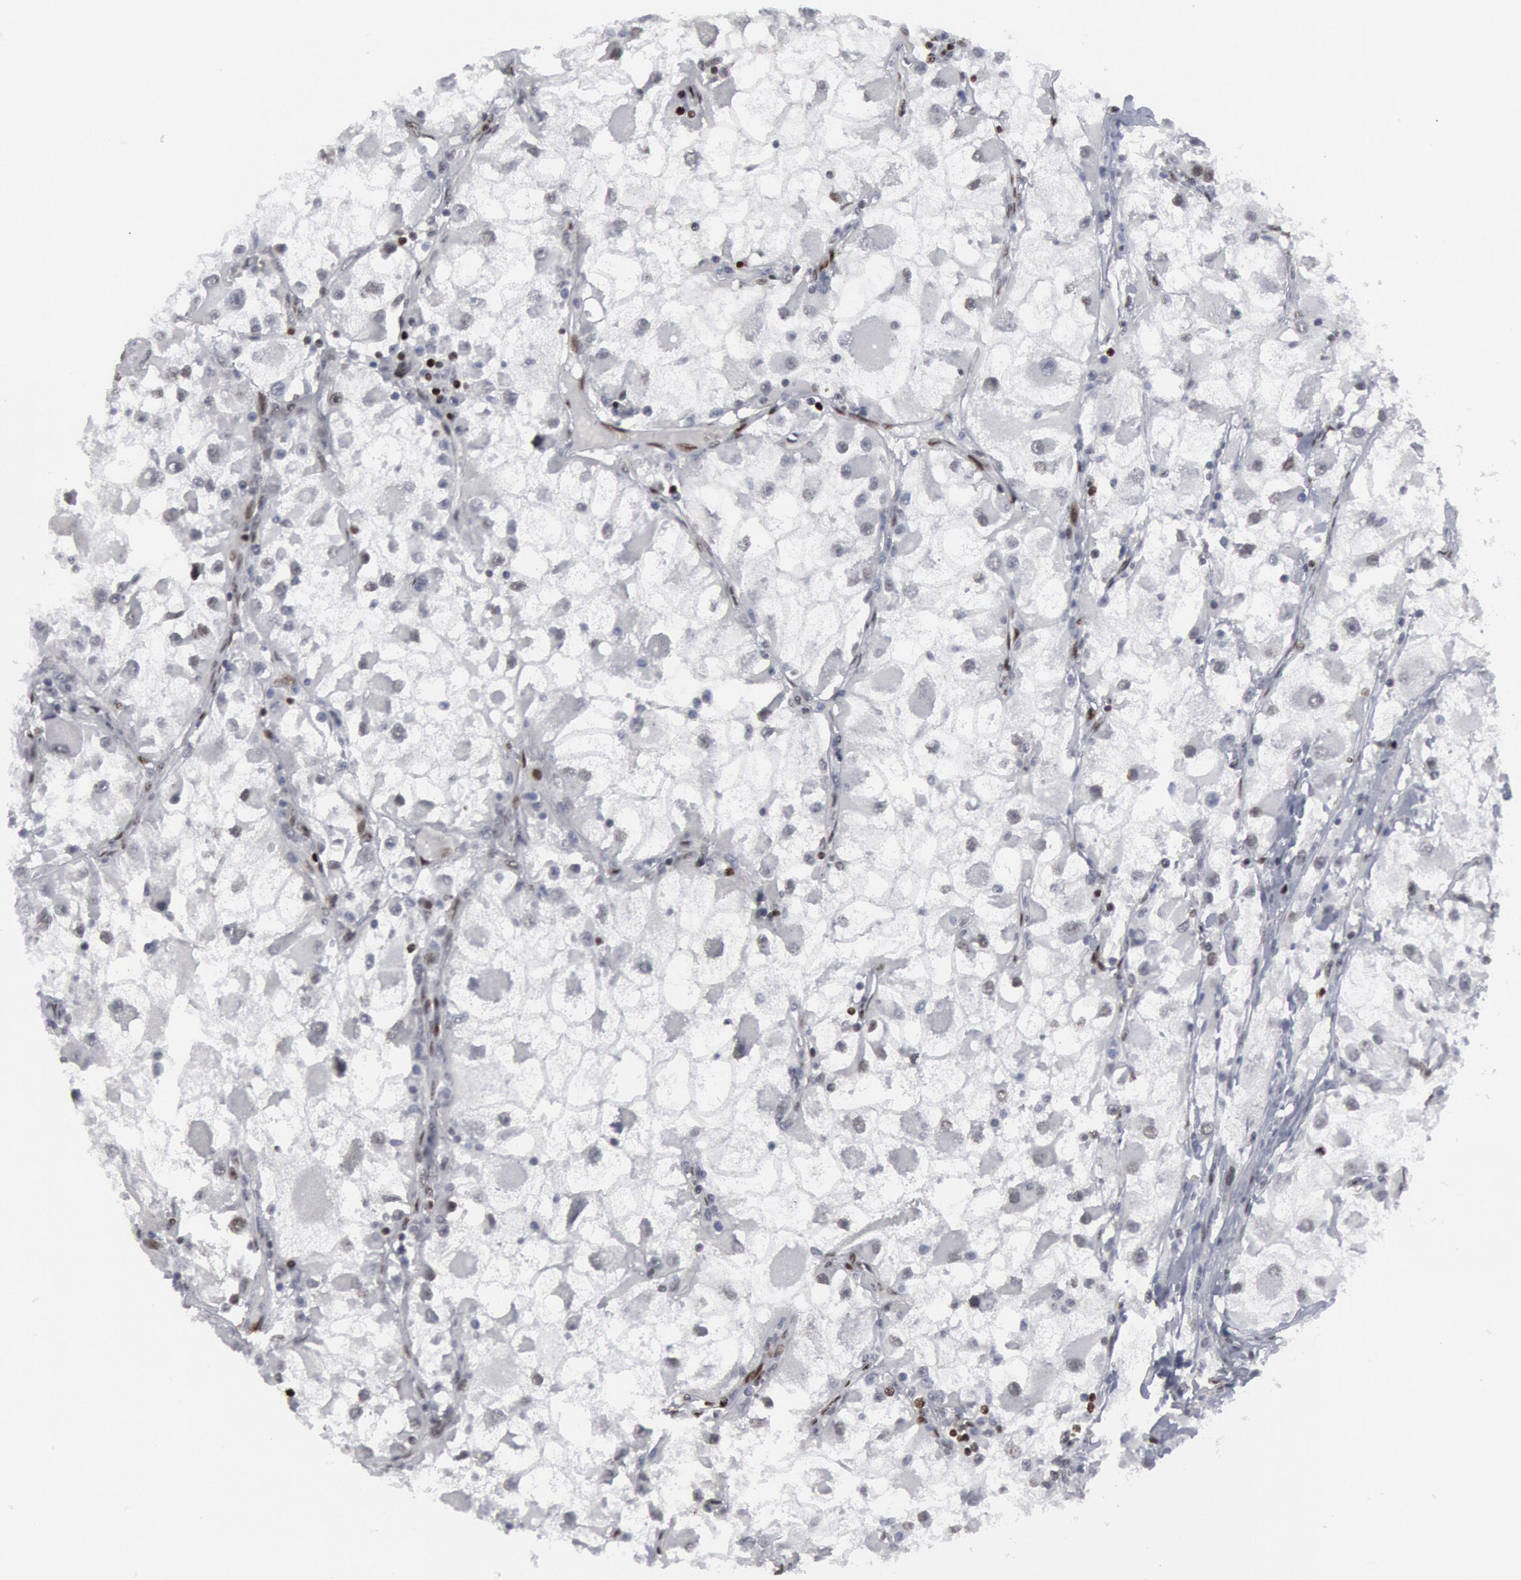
{"staining": {"intensity": "negative", "quantity": "none", "location": "none"}, "tissue": "renal cancer", "cell_type": "Tumor cells", "image_type": "cancer", "snomed": [{"axis": "morphology", "description": "Adenocarcinoma, NOS"}, {"axis": "topography", "description": "Kidney"}], "caption": "The photomicrograph demonstrates no significant positivity in tumor cells of renal cancer.", "gene": "MECP2", "patient": {"sex": "female", "age": 73}}